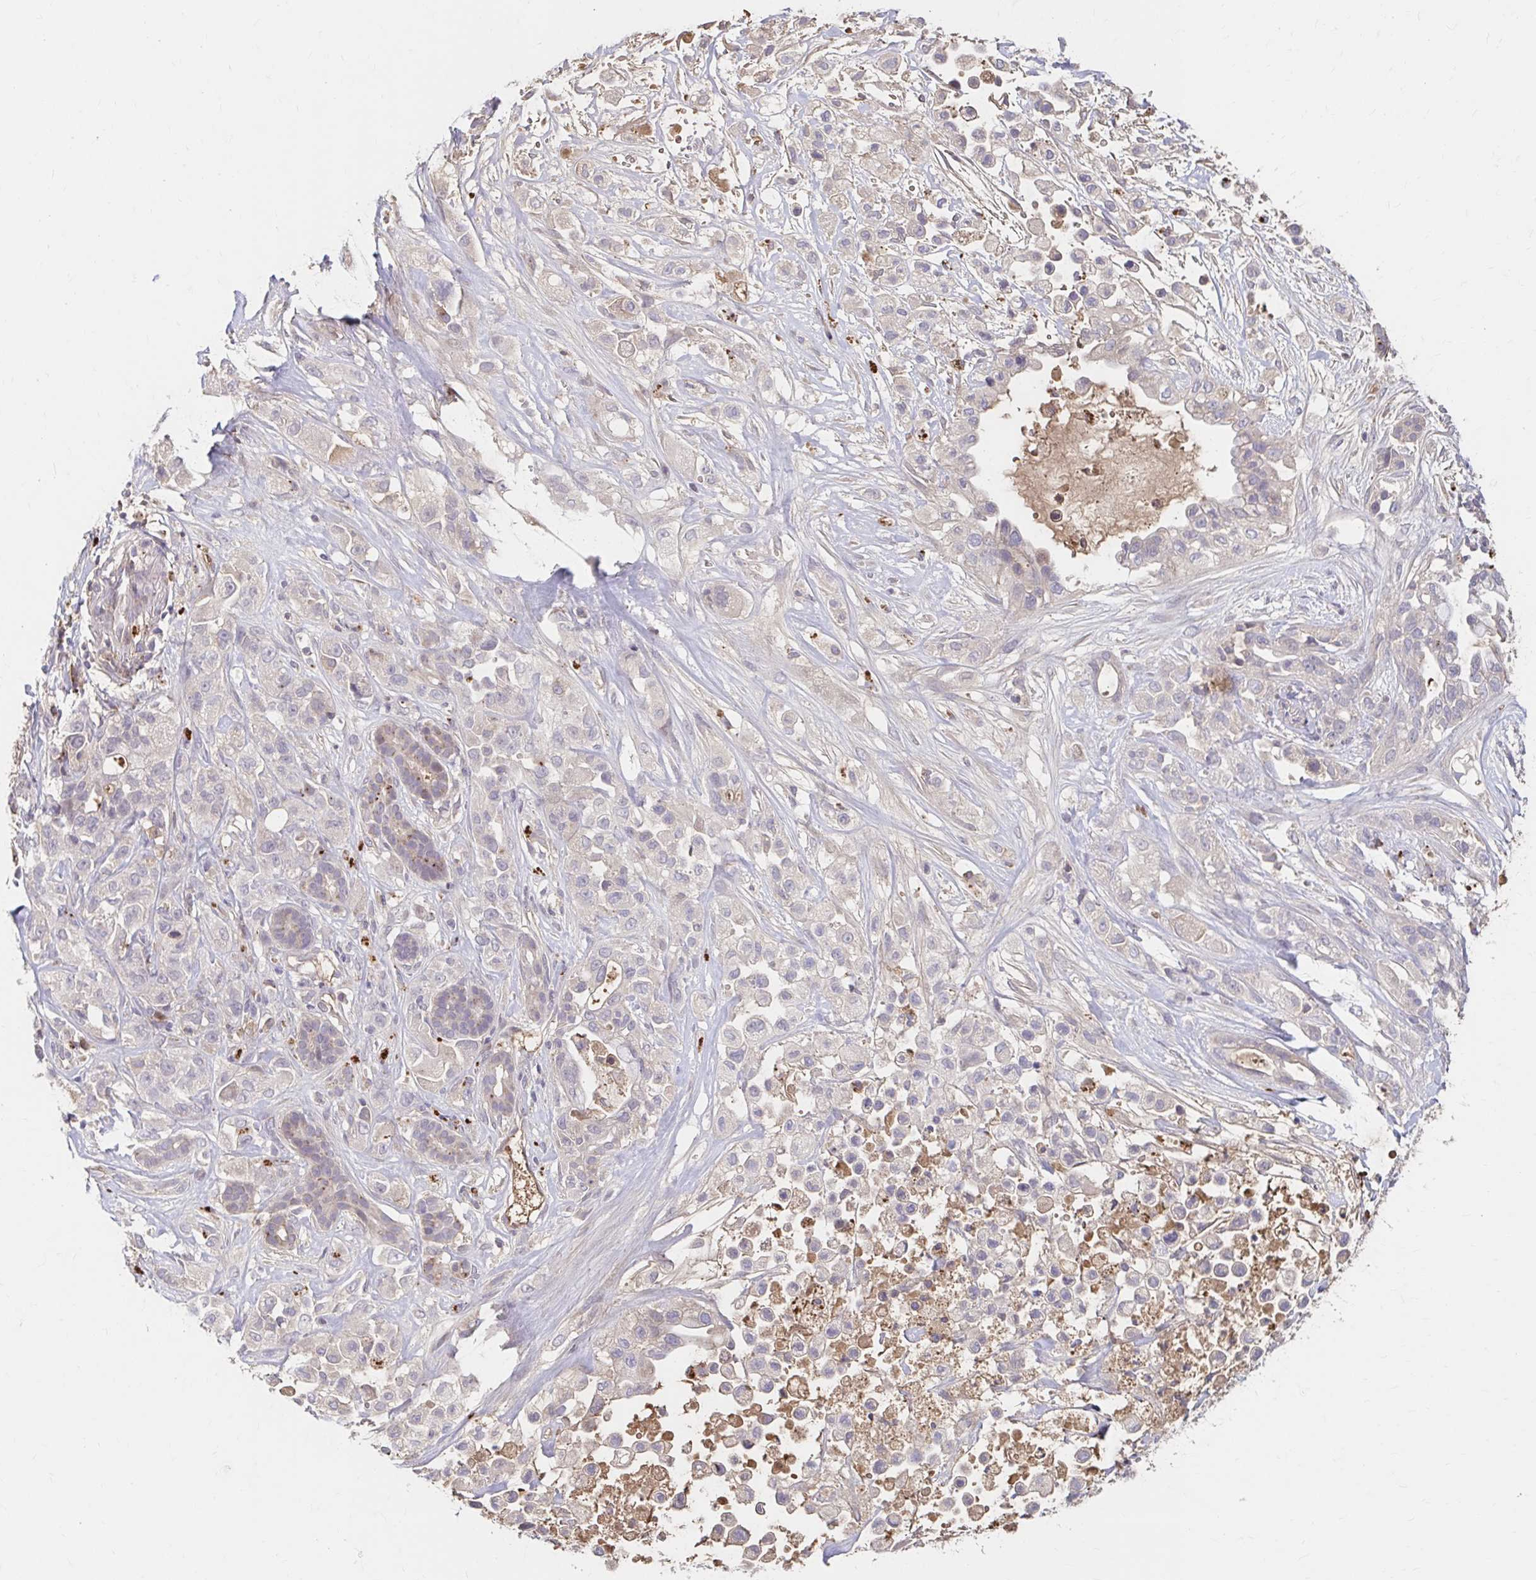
{"staining": {"intensity": "negative", "quantity": "none", "location": "none"}, "tissue": "pancreatic cancer", "cell_type": "Tumor cells", "image_type": "cancer", "snomed": [{"axis": "morphology", "description": "Adenocarcinoma, NOS"}, {"axis": "topography", "description": "Pancreas"}], "caption": "Tumor cells are negative for protein expression in human pancreatic cancer.", "gene": "HMGCS2", "patient": {"sex": "male", "age": 44}}